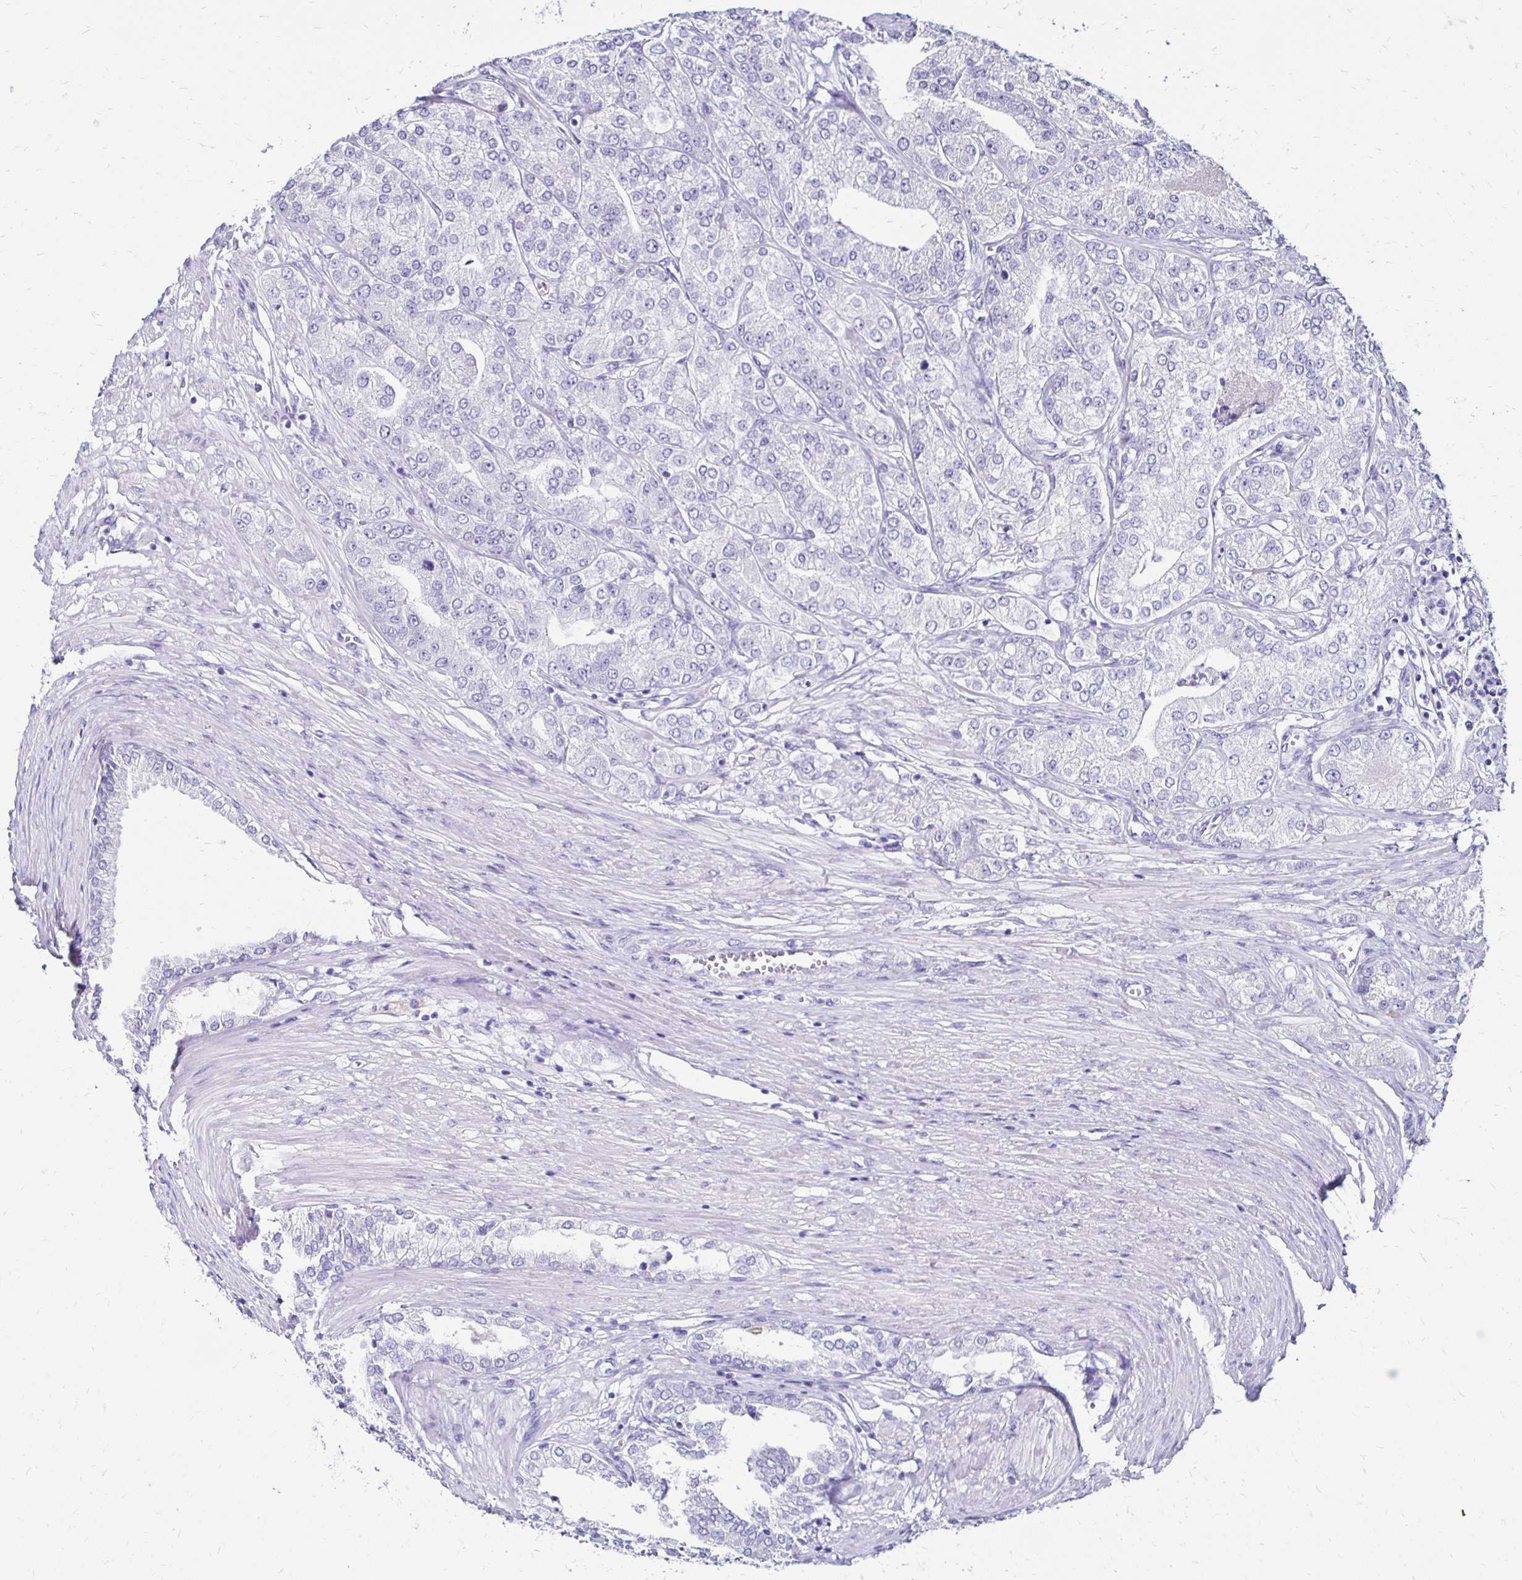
{"staining": {"intensity": "negative", "quantity": "none", "location": "none"}, "tissue": "prostate cancer", "cell_type": "Tumor cells", "image_type": "cancer", "snomed": [{"axis": "morphology", "description": "Adenocarcinoma, High grade"}, {"axis": "topography", "description": "Prostate"}], "caption": "DAB (3,3'-diaminobenzidine) immunohistochemical staining of prostate cancer demonstrates no significant expression in tumor cells.", "gene": "KCNT1", "patient": {"sex": "male", "age": 61}}